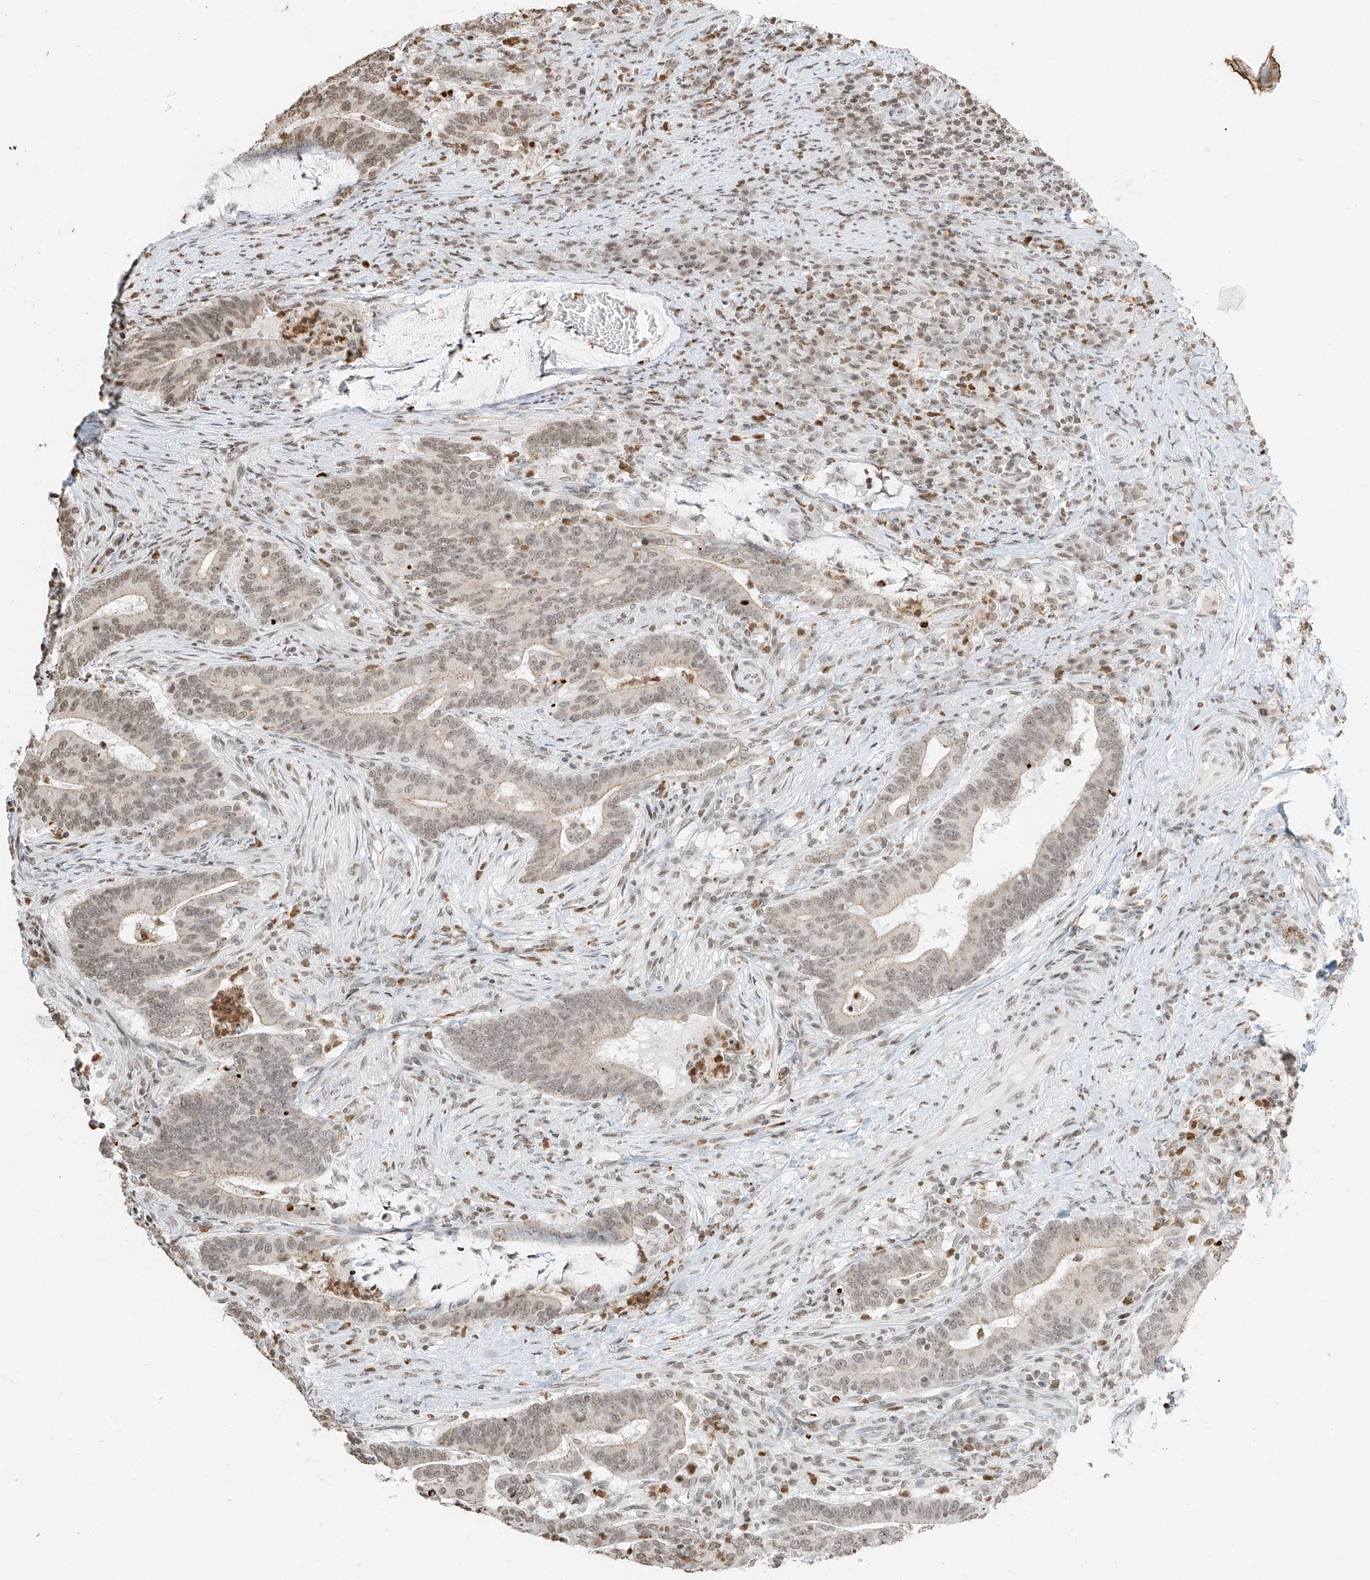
{"staining": {"intensity": "weak", "quantity": ">75%", "location": "nuclear"}, "tissue": "colorectal cancer", "cell_type": "Tumor cells", "image_type": "cancer", "snomed": [{"axis": "morphology", "description": "Adenocarcinoma, NOS"}, {"axis": "topography", "description": "Colon"}], "caption": "Brown immunohistochemical staining in colorectal cancer (adenocarcinoma) reveals weak nuclear positivity in about >75% of tumor cells. (DAB IHC, brown staining for protein, blue staining for nuclei).", "gene": "C17orf58", "patient": {"sex": "female", "age": 66}}